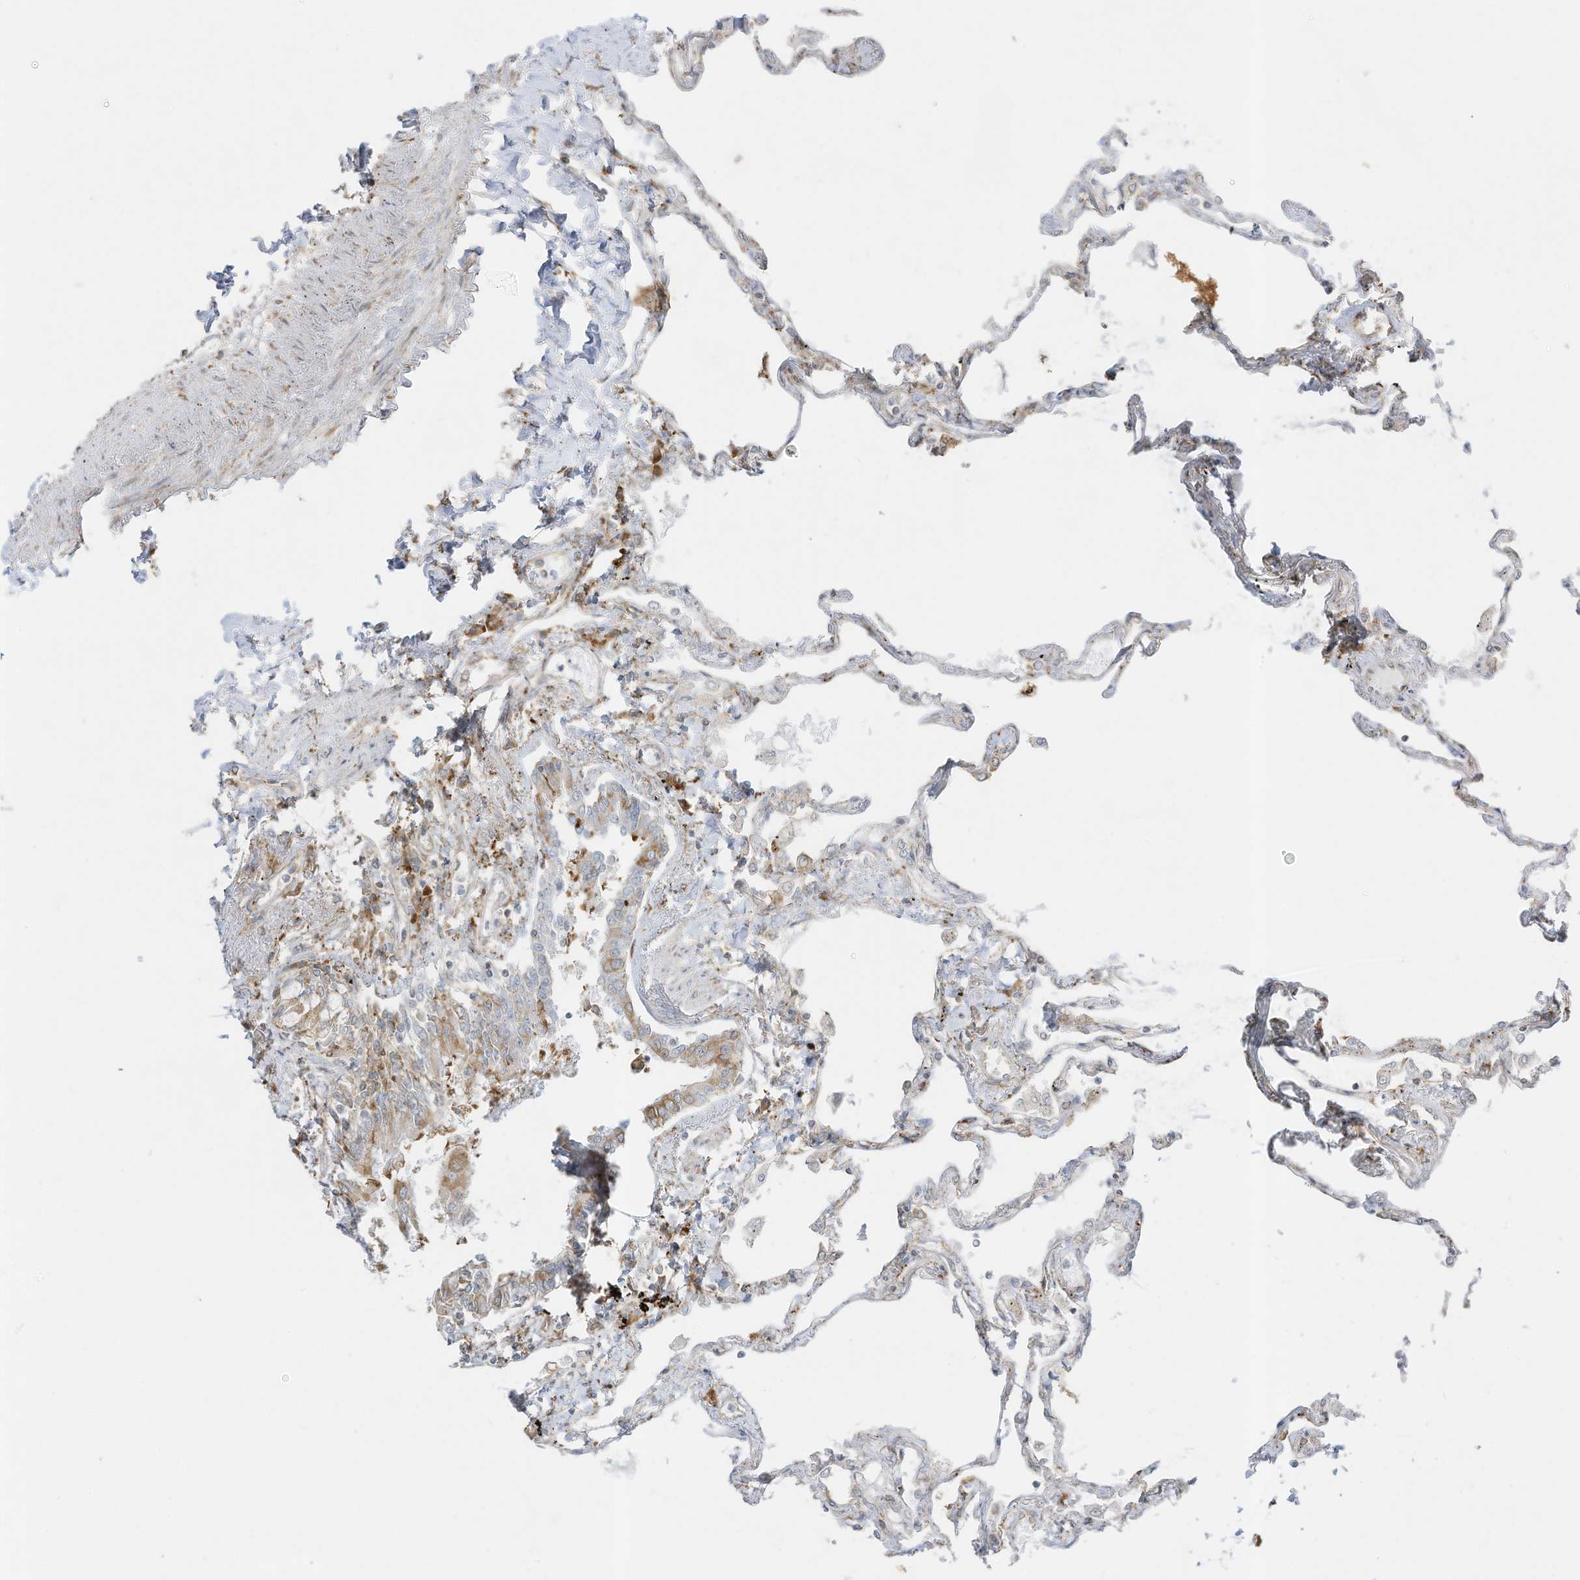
{"staining": {"intensity": "negative", "quantity": "none", "location": "none"}, "tissue": "lung", "cell_type": "Alveolar cells", "image_type": "normal", "snomed": [{"axis": "morphology", "description": "Normal tissue, NOS"}, {"axis": "topography", "description": "Lung"}], "caption": "This is an immunohistochemistry histopathology image of normal human lung. There is no expression in alveolar cells.", "gene": "PTK6", "patient": {"sex": "female", "age": 67}}